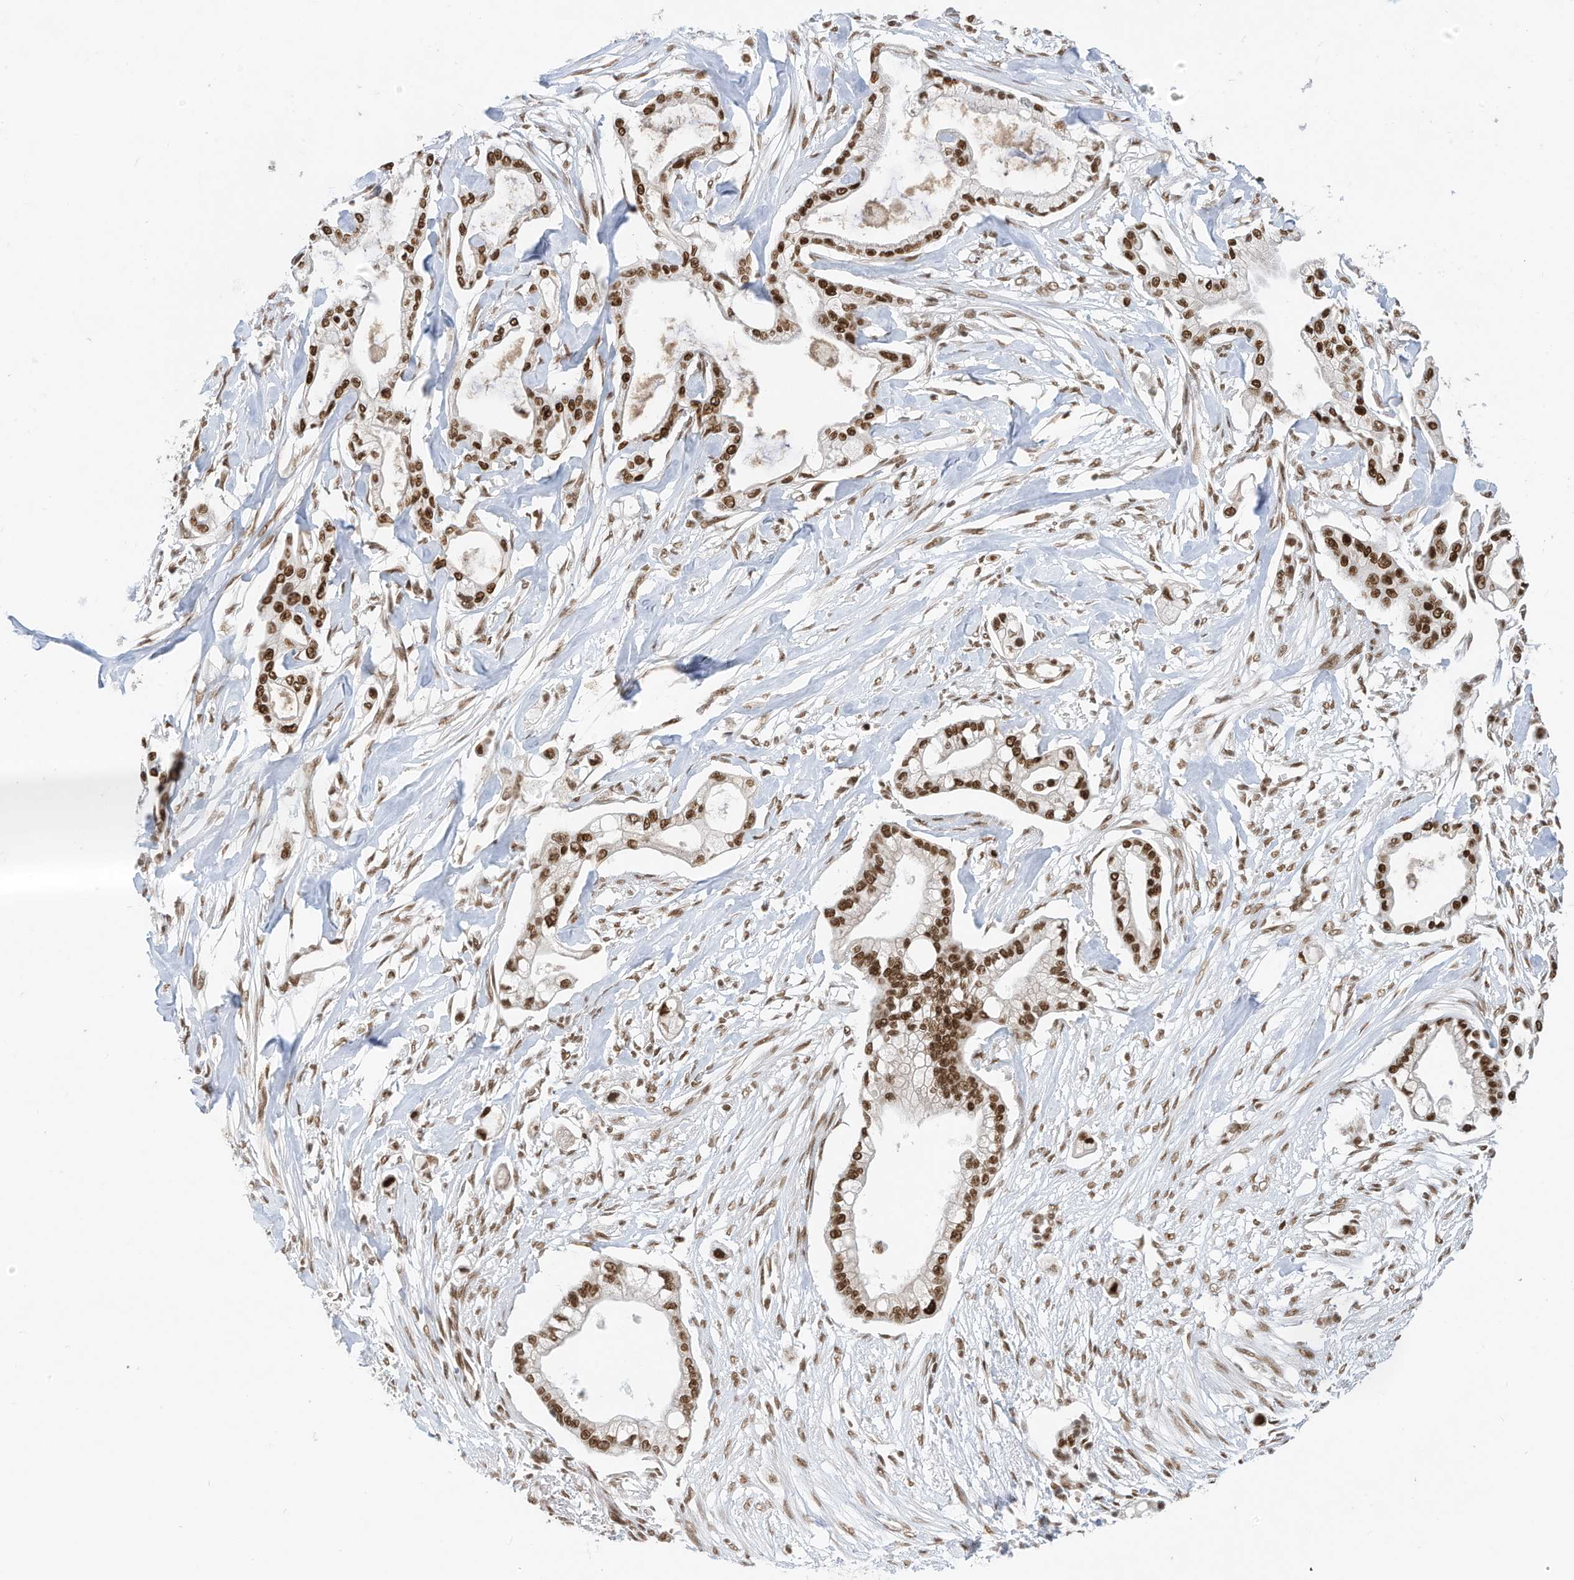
{"staining": {"intensity": "strong", "quantity": ">75%", "location": "cytoplasmic/membranous"}, "tissue": "pancreatic cancer", "cell_type": "Tumor cells", "image_type": "cancer", "snomed": [{"axis": "morphology", "description": "Adenocarcinoma, NOS"}, {"axis": "topography", "description": "Pancreas"}], "caption": "A high amount of strong cytoplasmic/membranous staining is seen in approximately >75% of tumor cells in pancreatic cancer (adenocarcinoma) tissue. (DAB (3,3'-diaminobenzidine) IHC with brightfield microscopy, high magnification).", "gene": "AURKAIP1", "patient": {"sex": "male", "age": 68}}